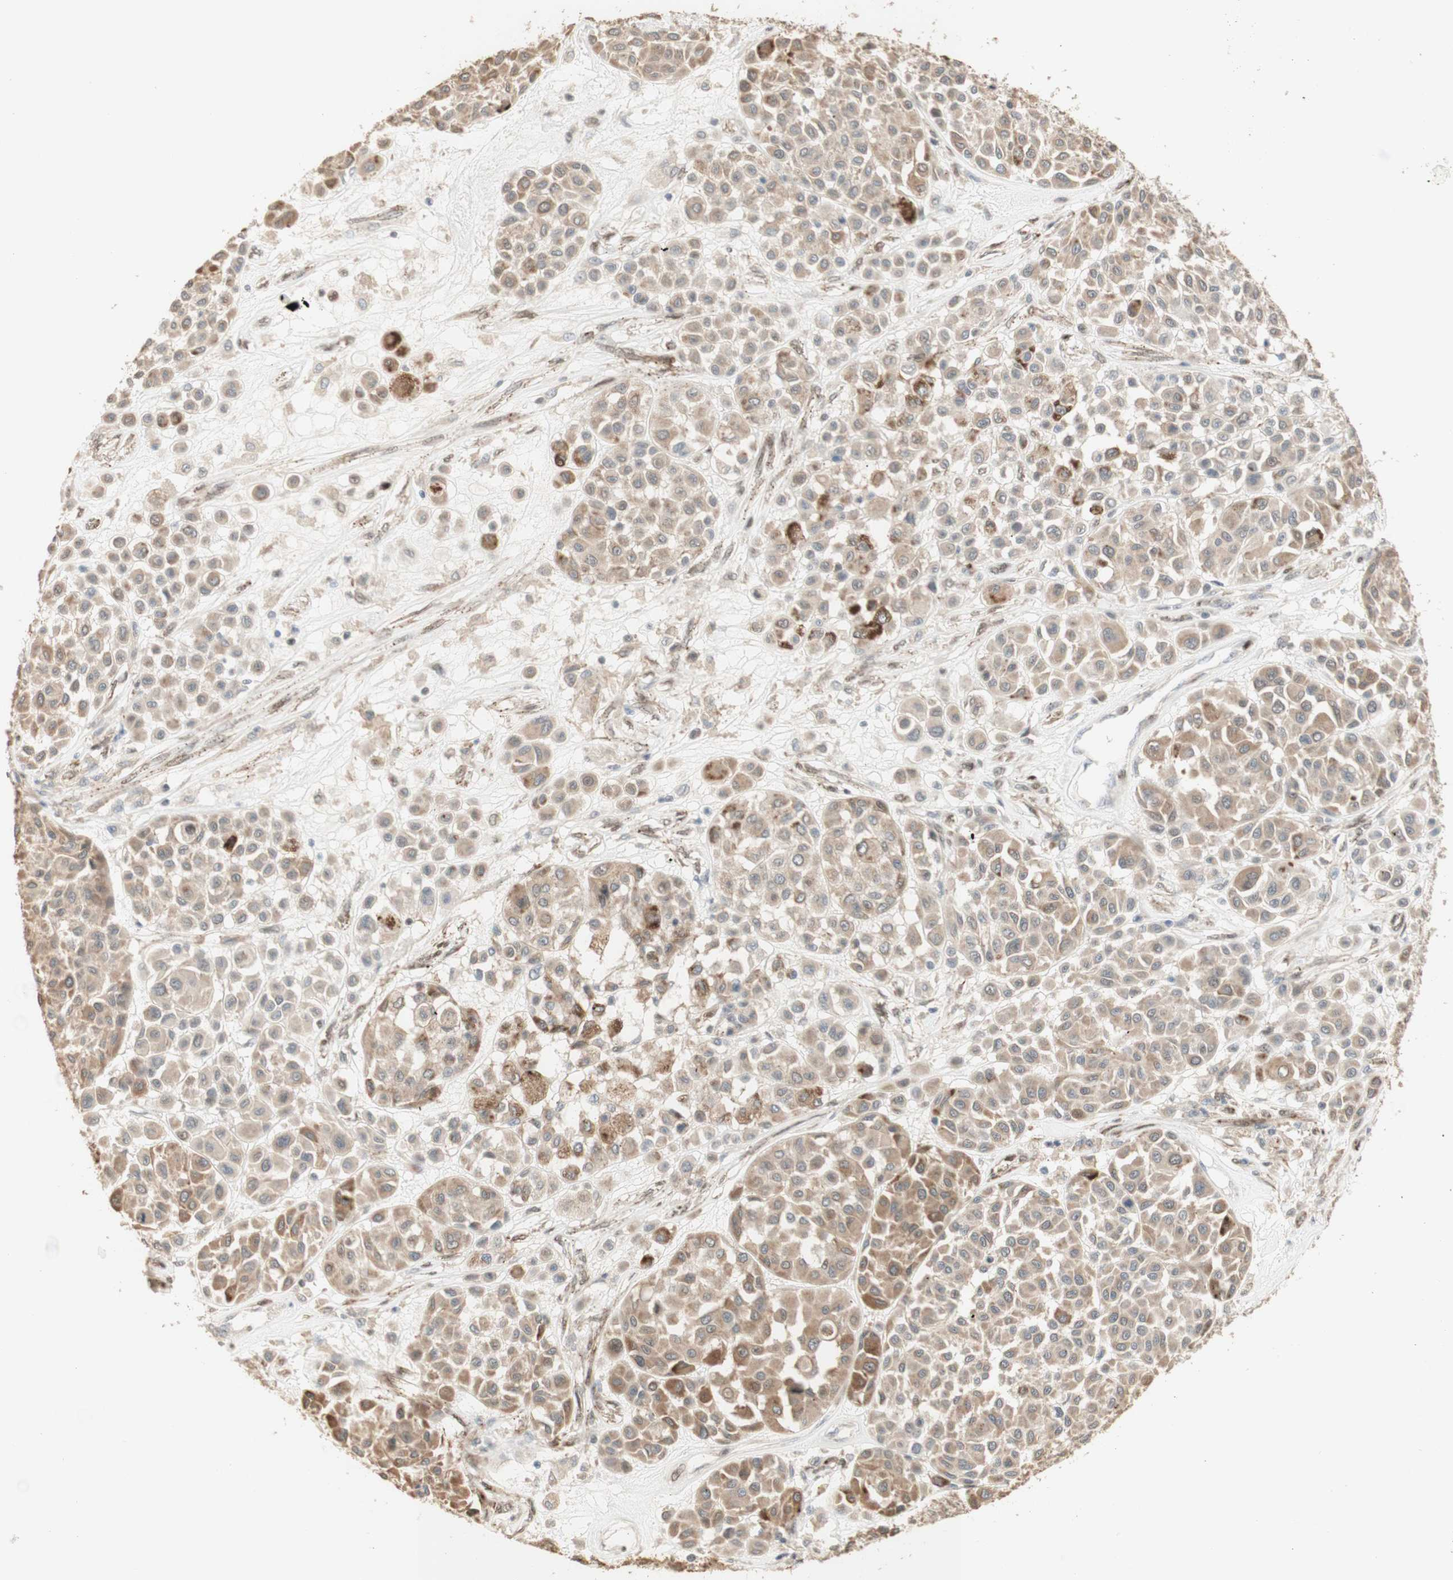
{"staining": {"intensity": "weak", "quantity": "25%-75%", "location": "cytoplasmic/membranous"}, "tissue": "melanoma", "cell_type": "Tumor cells", "image_type": "cancer", "snomed": [{"axis": "morphology", "description": "Malignant melanoma, Metastatic site"}, {"axis": "topography", "description": "Soft tissue"}], "caption": "Brown immunohistochemical staining in melanoma exhibits weak cytoplasmic/membranous positivity in approximately 25%-75% of tumor cells.", "gene": "FOXP1", "patient": {"sex": "male", "age": 41}}